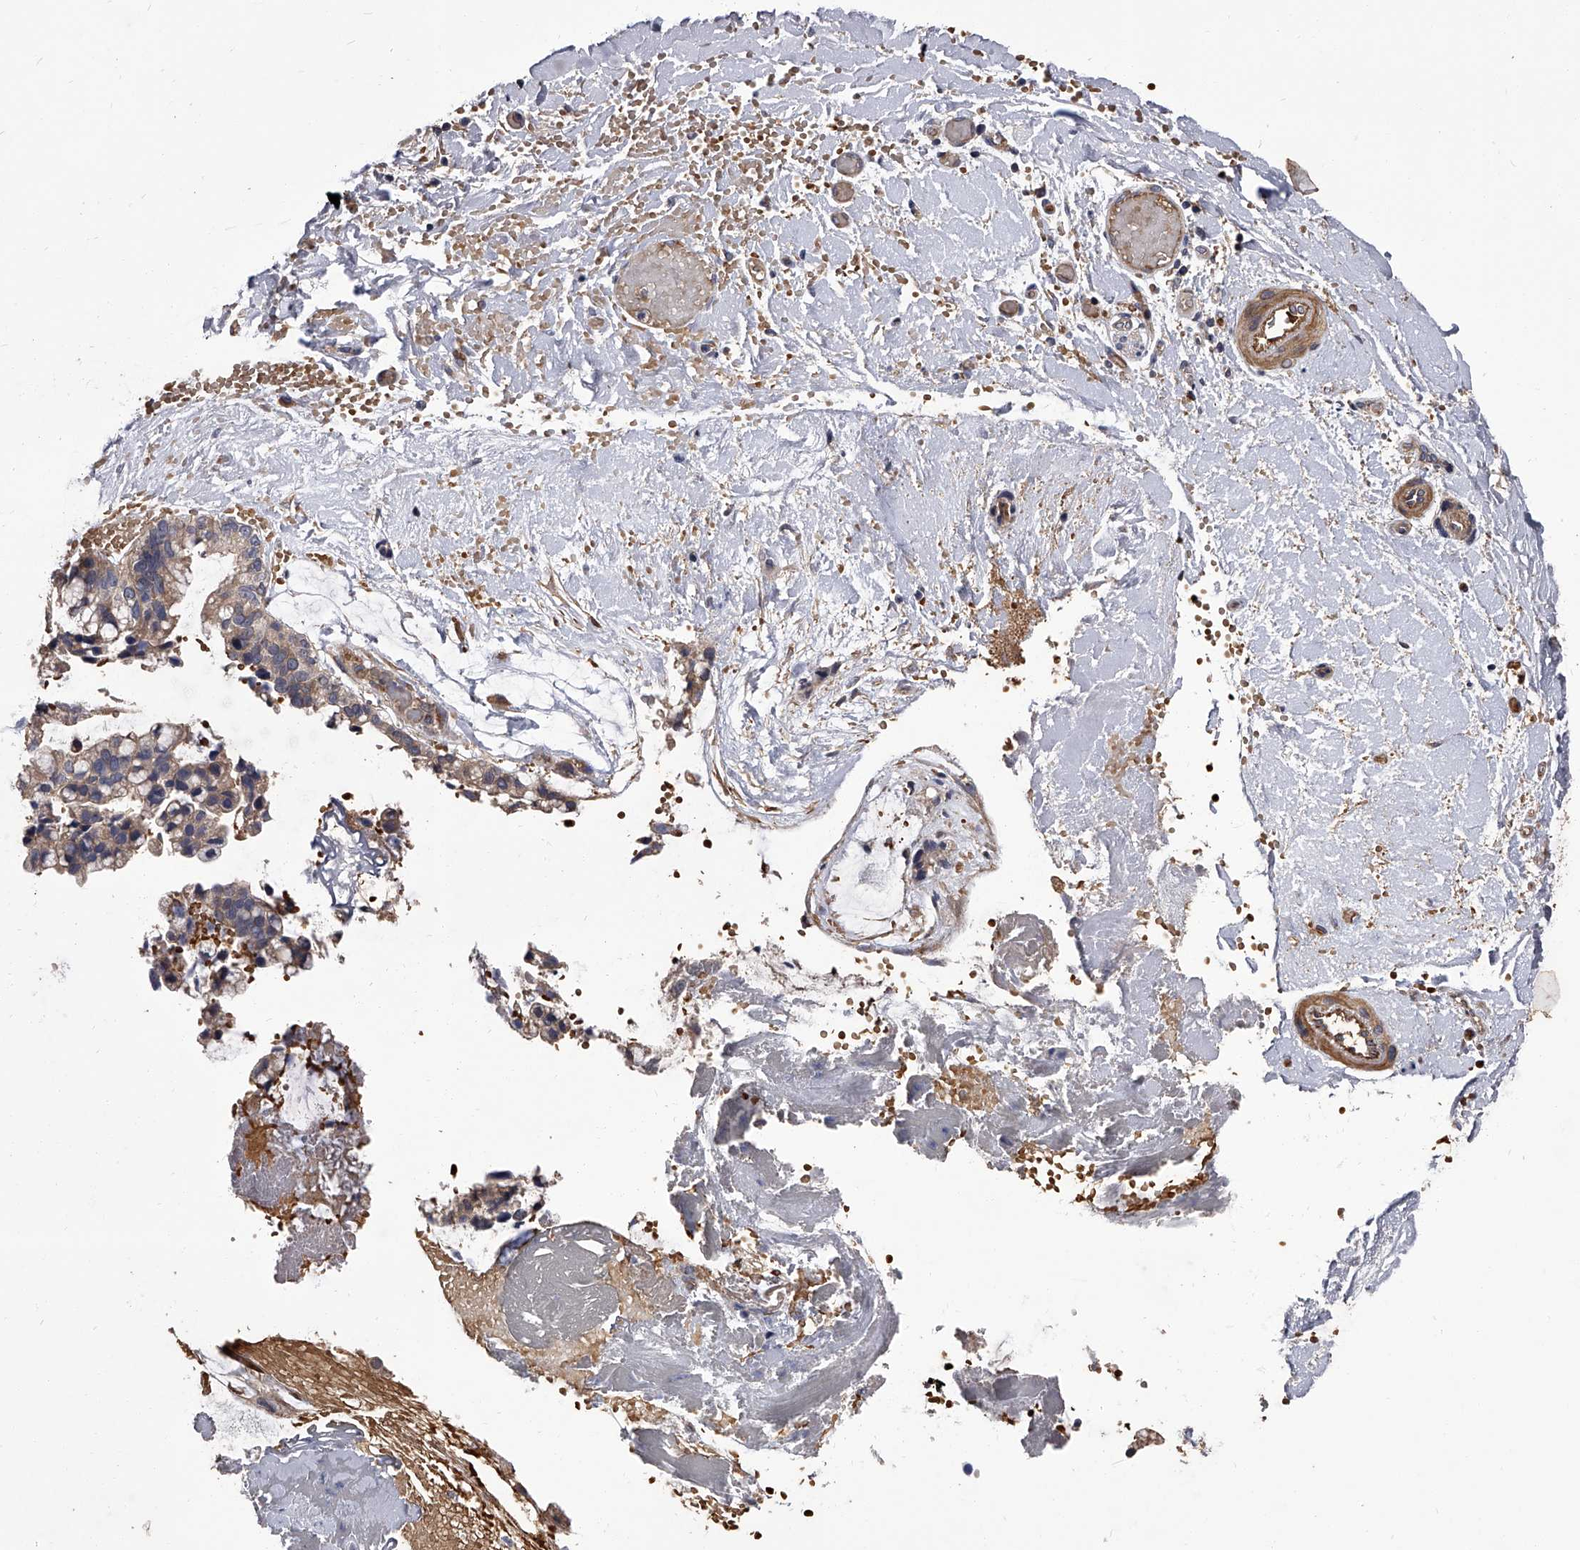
{"staining": {"intensity": "weak", "quantity": ">75%", "location": "cytoplasmic/membranous"}, "tissue": "ovarian cancer", "cell_type": "Tumor cells", "image_type": "cancer", "snomed": [{"axis": "morphology", "description": "Cystadenocarcinoma, mucinous, NOS"}, {"axis": "topography", "description": "Ovary"}], "caption": "High-magnification brightfield microscopy of ovarian mucinous cystadenocarcinoma stained with DAB (3,3'-diaminobenzidine) (brown) and counterstained with hematoxylin (blue). tumor cells exhibit weak cytoplasmic/membranous positivity is present in about>75% of cells.", "gene": "STK36", "patient": {"sex": "female", "age": 39}}